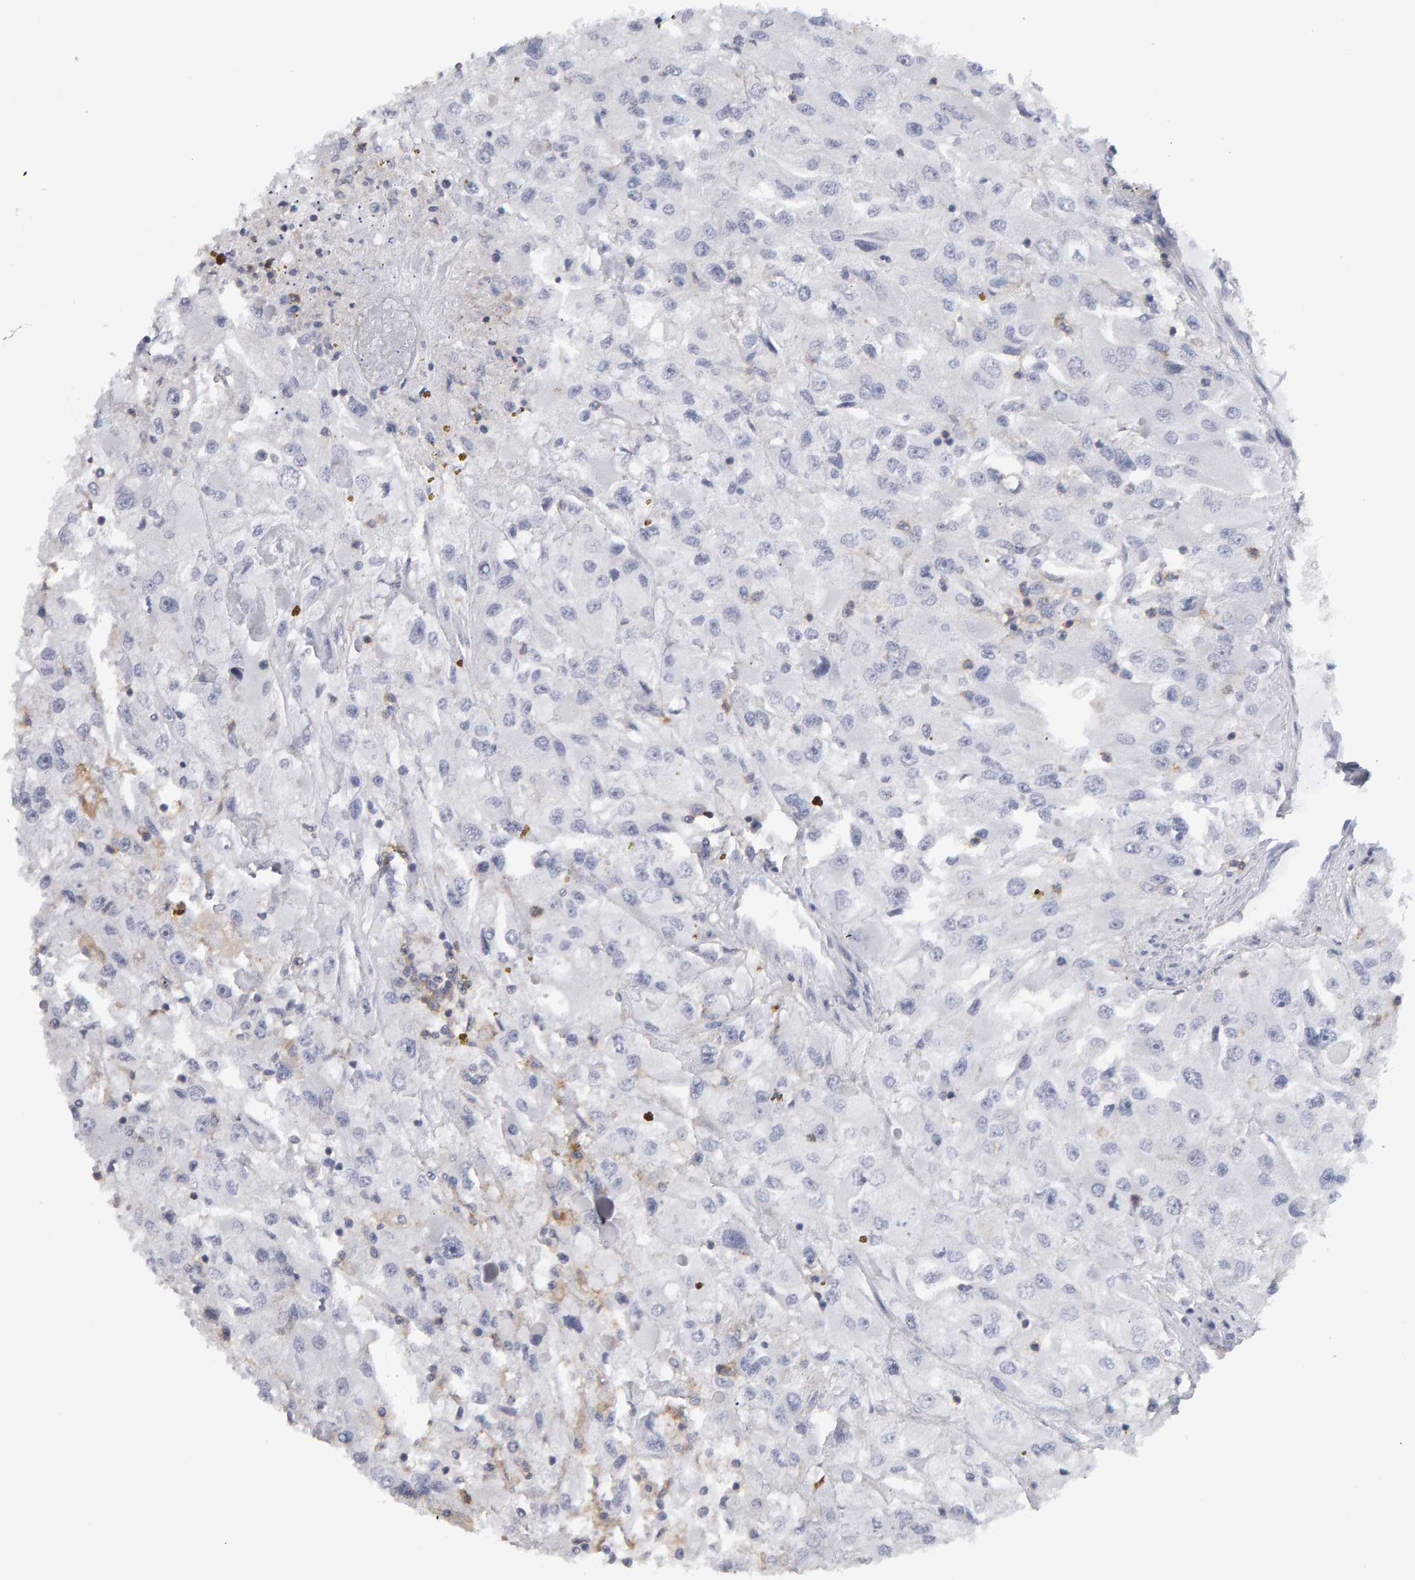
{"staining": {"intensity": "negative", "quantity": "none", "location": "none"}, "tissue": "renal cancer", "cell_type": "Tumor cells", "image_type": "cancer", "snomed": [{"axis": "morphology", "description": "Adenocarcinoma, NOS"}, {"axis": "topography", "description": "Kidney"}], "caption": "Protein analysis of renal adenocarcinoma exhibits no significant staining in tumor cells. (DAB (3,3'-diaminobenzidine) immunohistochemistry, high magnification).", "gene": "CD38", "patient": {"sex": "female", "age": 52}}